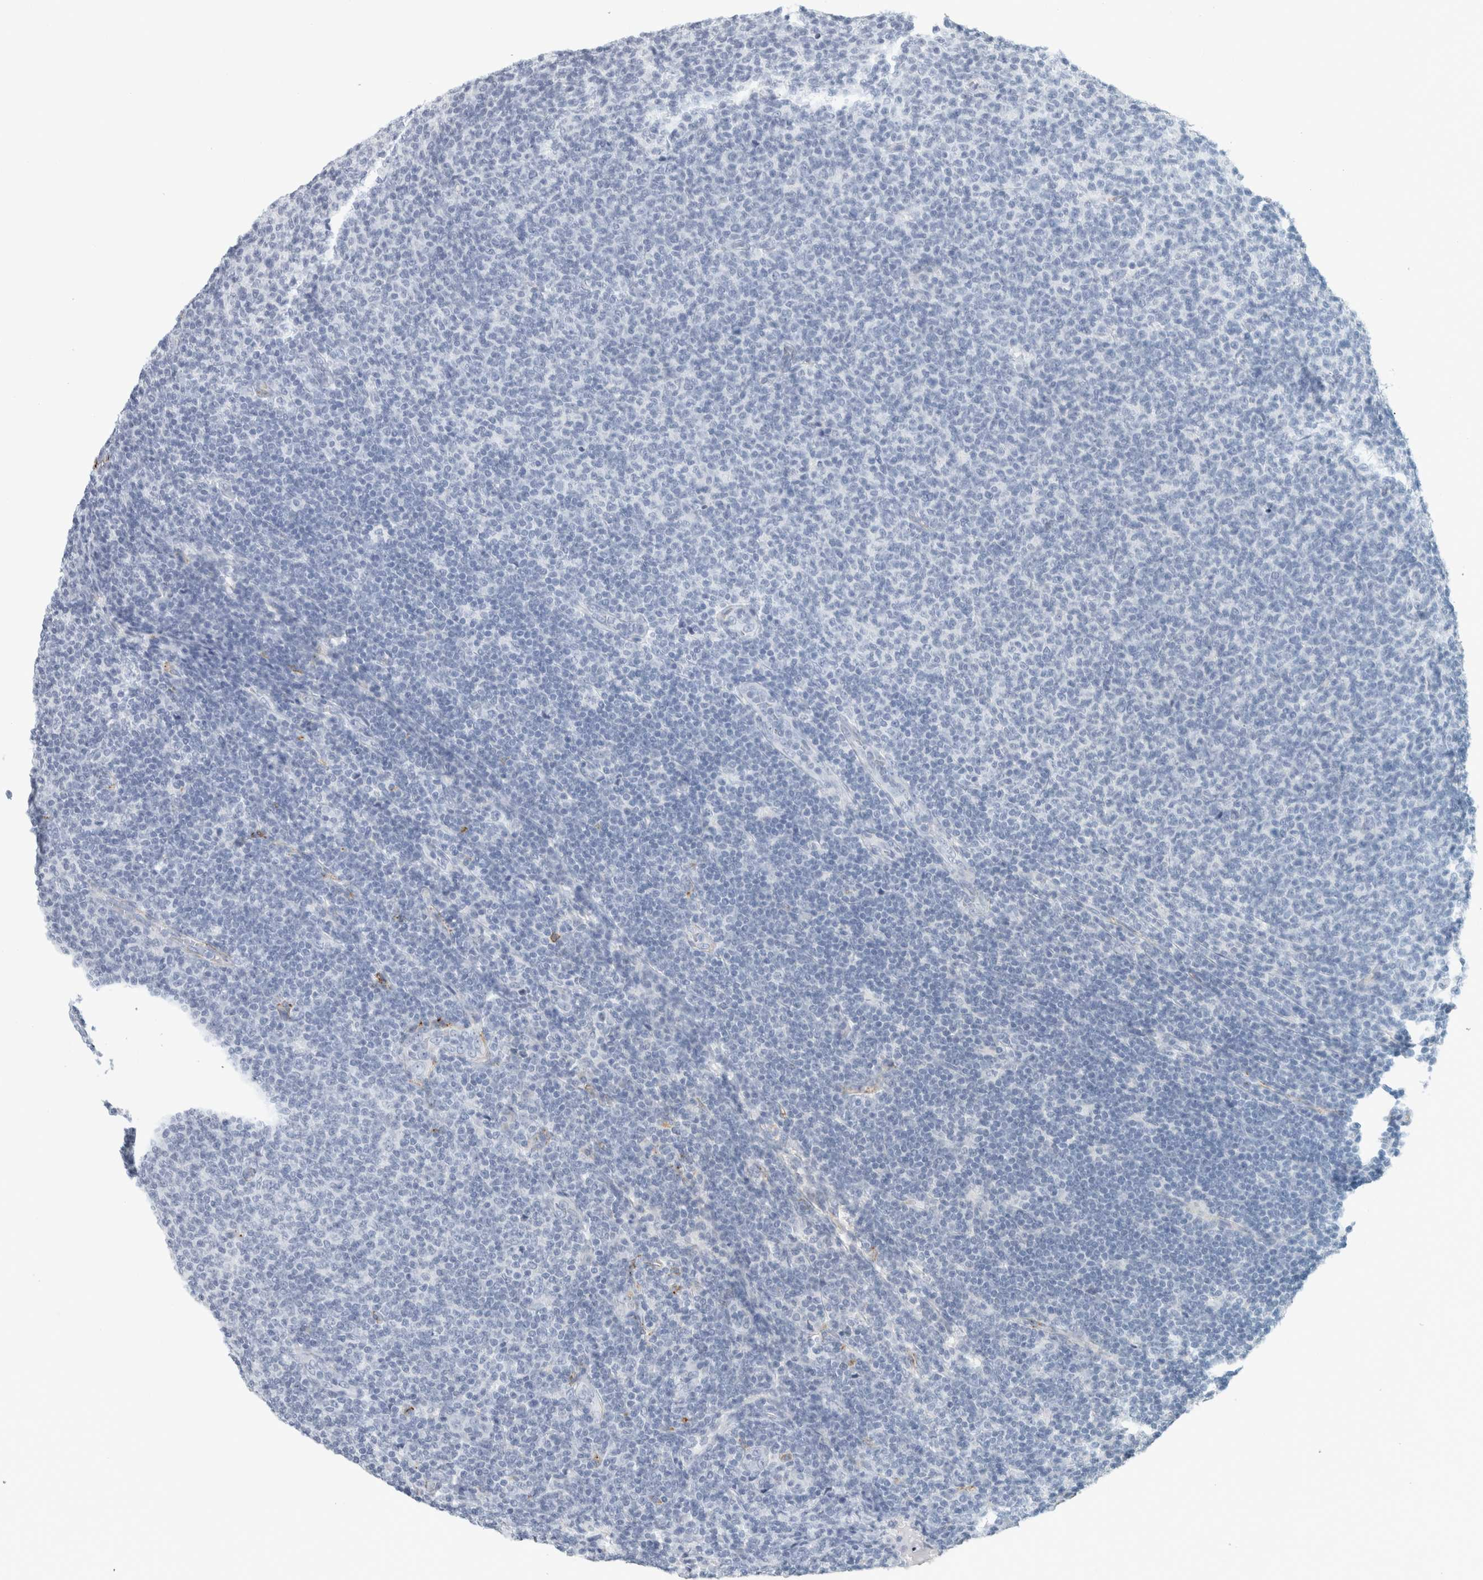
{"staining": {"intensity": "negative", "quantity": "none", "location": "none"}, "tissue": "lymphoma", "cell_type": "Tumor cells", "image_type": "cancer", "snomed": [{"axis": "morphology", "description": "Malignant lymphoma, non-Hodgkin's type, Low grade"}, {"axis": "topography", "description": "Lymph node"}], "caption": "Human malignant lymphoma, non-Hodgkin's type (low-grade) stained for a protein using immunohistochemistry (IHC) reveals no expression in tumor cells.", "gene": "CD36", "patient": {"sex": "male", "age": 66}}